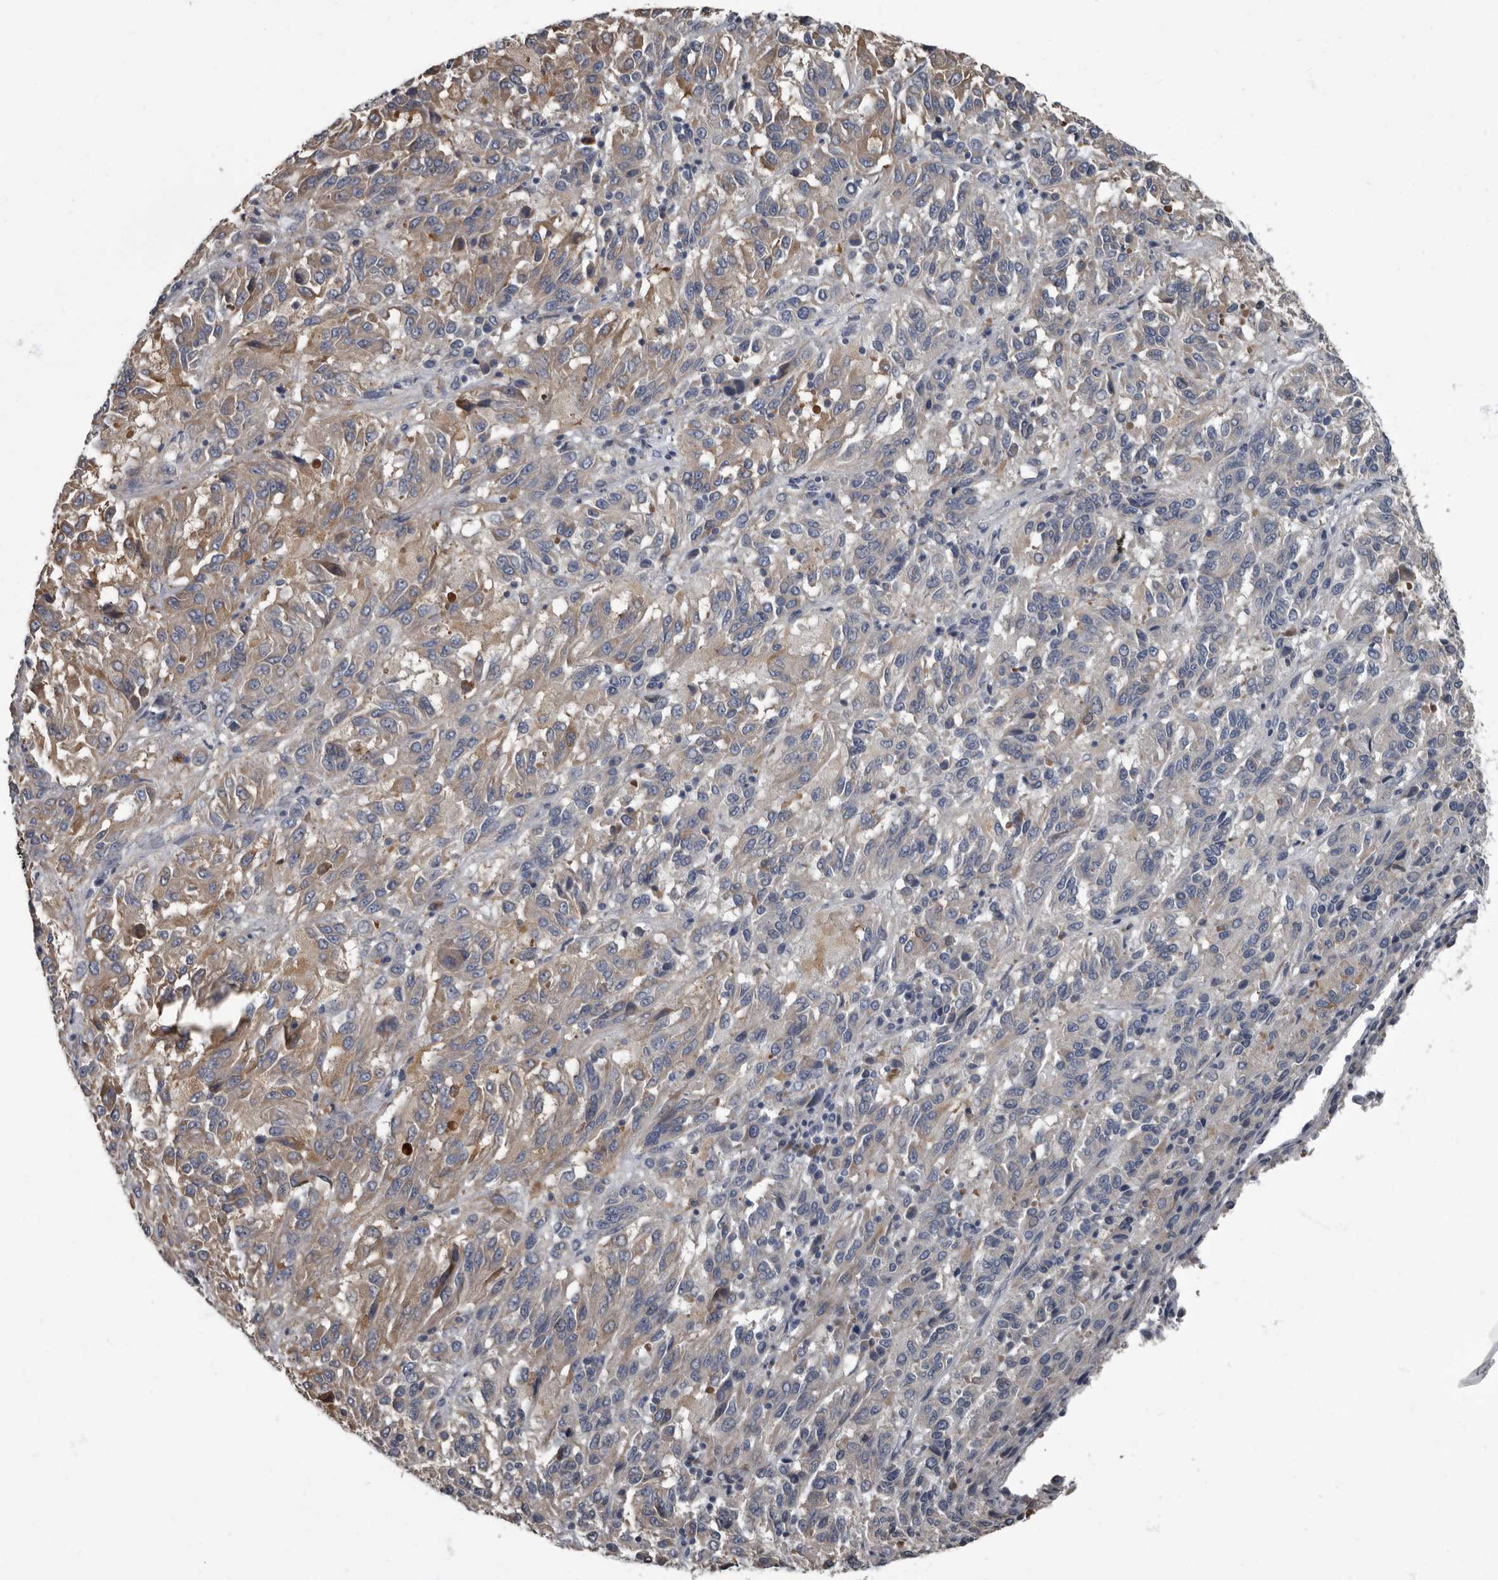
{"staining": {"intensity": "moderate", "quantity": "<25%", "location": "cytoplasmic/membranous"}, "tissue": "melanoma", "cell_type": "Tumor cells", "image_type": "cancer", "snomed": [{"axis": "morphology", "description": "Malignant melanoma, Metastatic site"}, {"axis": "topography", "description": "Lung"}], "caption": "Melanoma tissue shows moderate cytoplasmic/membranous positivity in about <25% of tumor cells", "gene": "TPD52L1", "patient": {"sex": "male", "age": 64}}